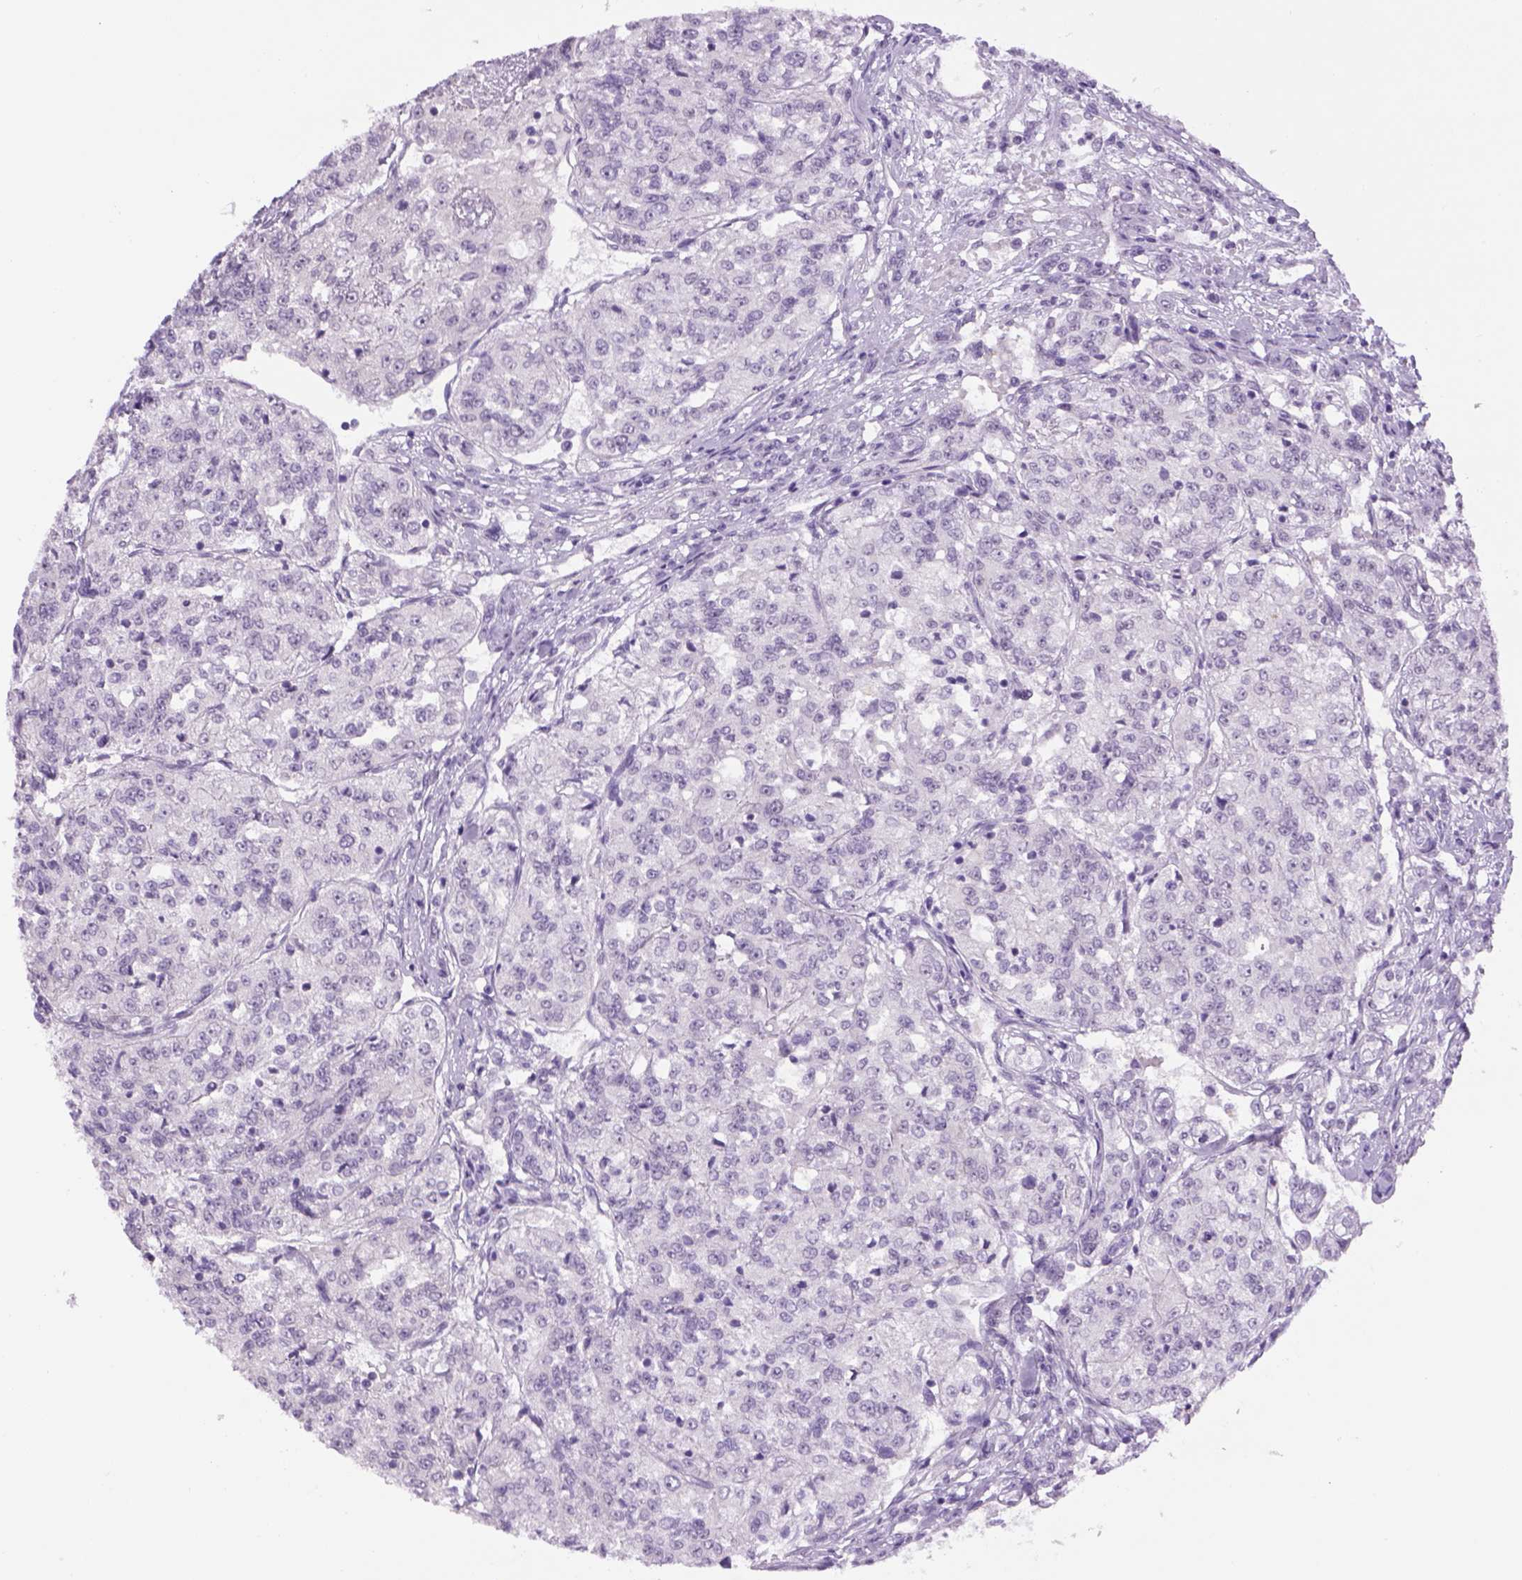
{"staining": {"intensity": "negative", "quantity": "none", "location": "none"}, "tissue": "renal cancer", "cell_type": "Tumor cells", "image_type": "cancer", "snomed": [{"axis": "morphology", "description": "Adenocarcinoma, NOS"}, {"axis": "topography", "description": "Kidney"}], "caption": "An immunohistochemistry (IHC) image of renal cancer (adenocarcinoma) is shown. There is no staining in tumor cells of renal cancer (adenocarcinoma). (Brightfield microscopy of DAB immunohistochemistry at high magnification).", "gene": "DBH", "patient": {"sex": "female", "age": 63}}